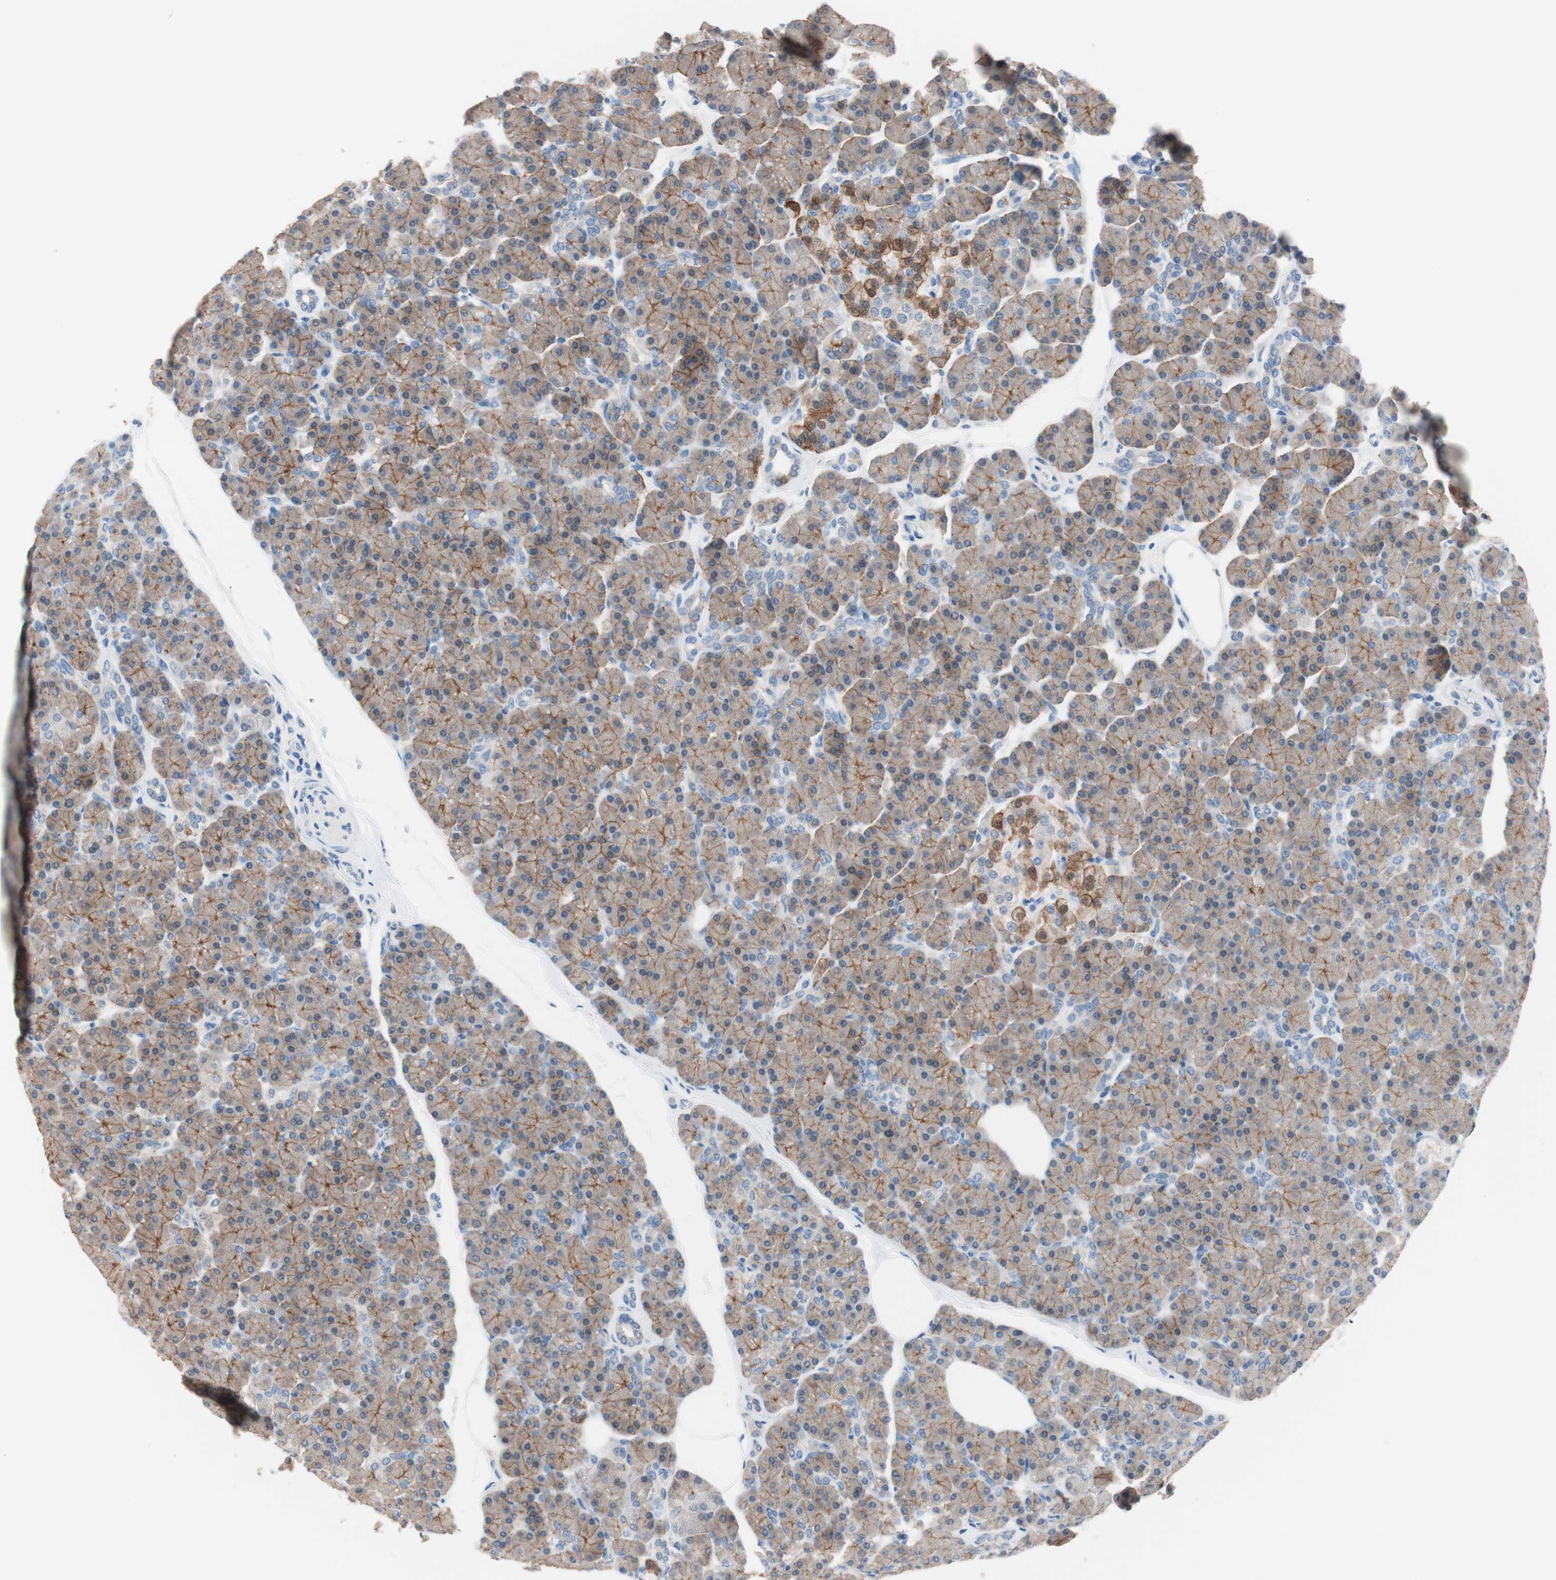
{"staining": {"intensity": "moderate", "quantity": ">75%", "location": "cytoplasmic/membranous"}, "tissue": "pancreas", "cell_type": "Exocrine glandular cells", "image_type": "normal", "snomed": [{"axis": "morphology", "description": "Normal tissue, NOS"}, {"axis": "topography", "description": "Pancreas"}], "caption": "DAB immunohistochemical staining of benign pancreas shows moderate cytoplasmic/membranous protein positivity in approximately >75% of exocrine glandular cells. (DAB IHC, brown staining for protein, blue staining for nuclei).", "gene": "VIL1", "patient": {"sex": "female", "age": 43}}